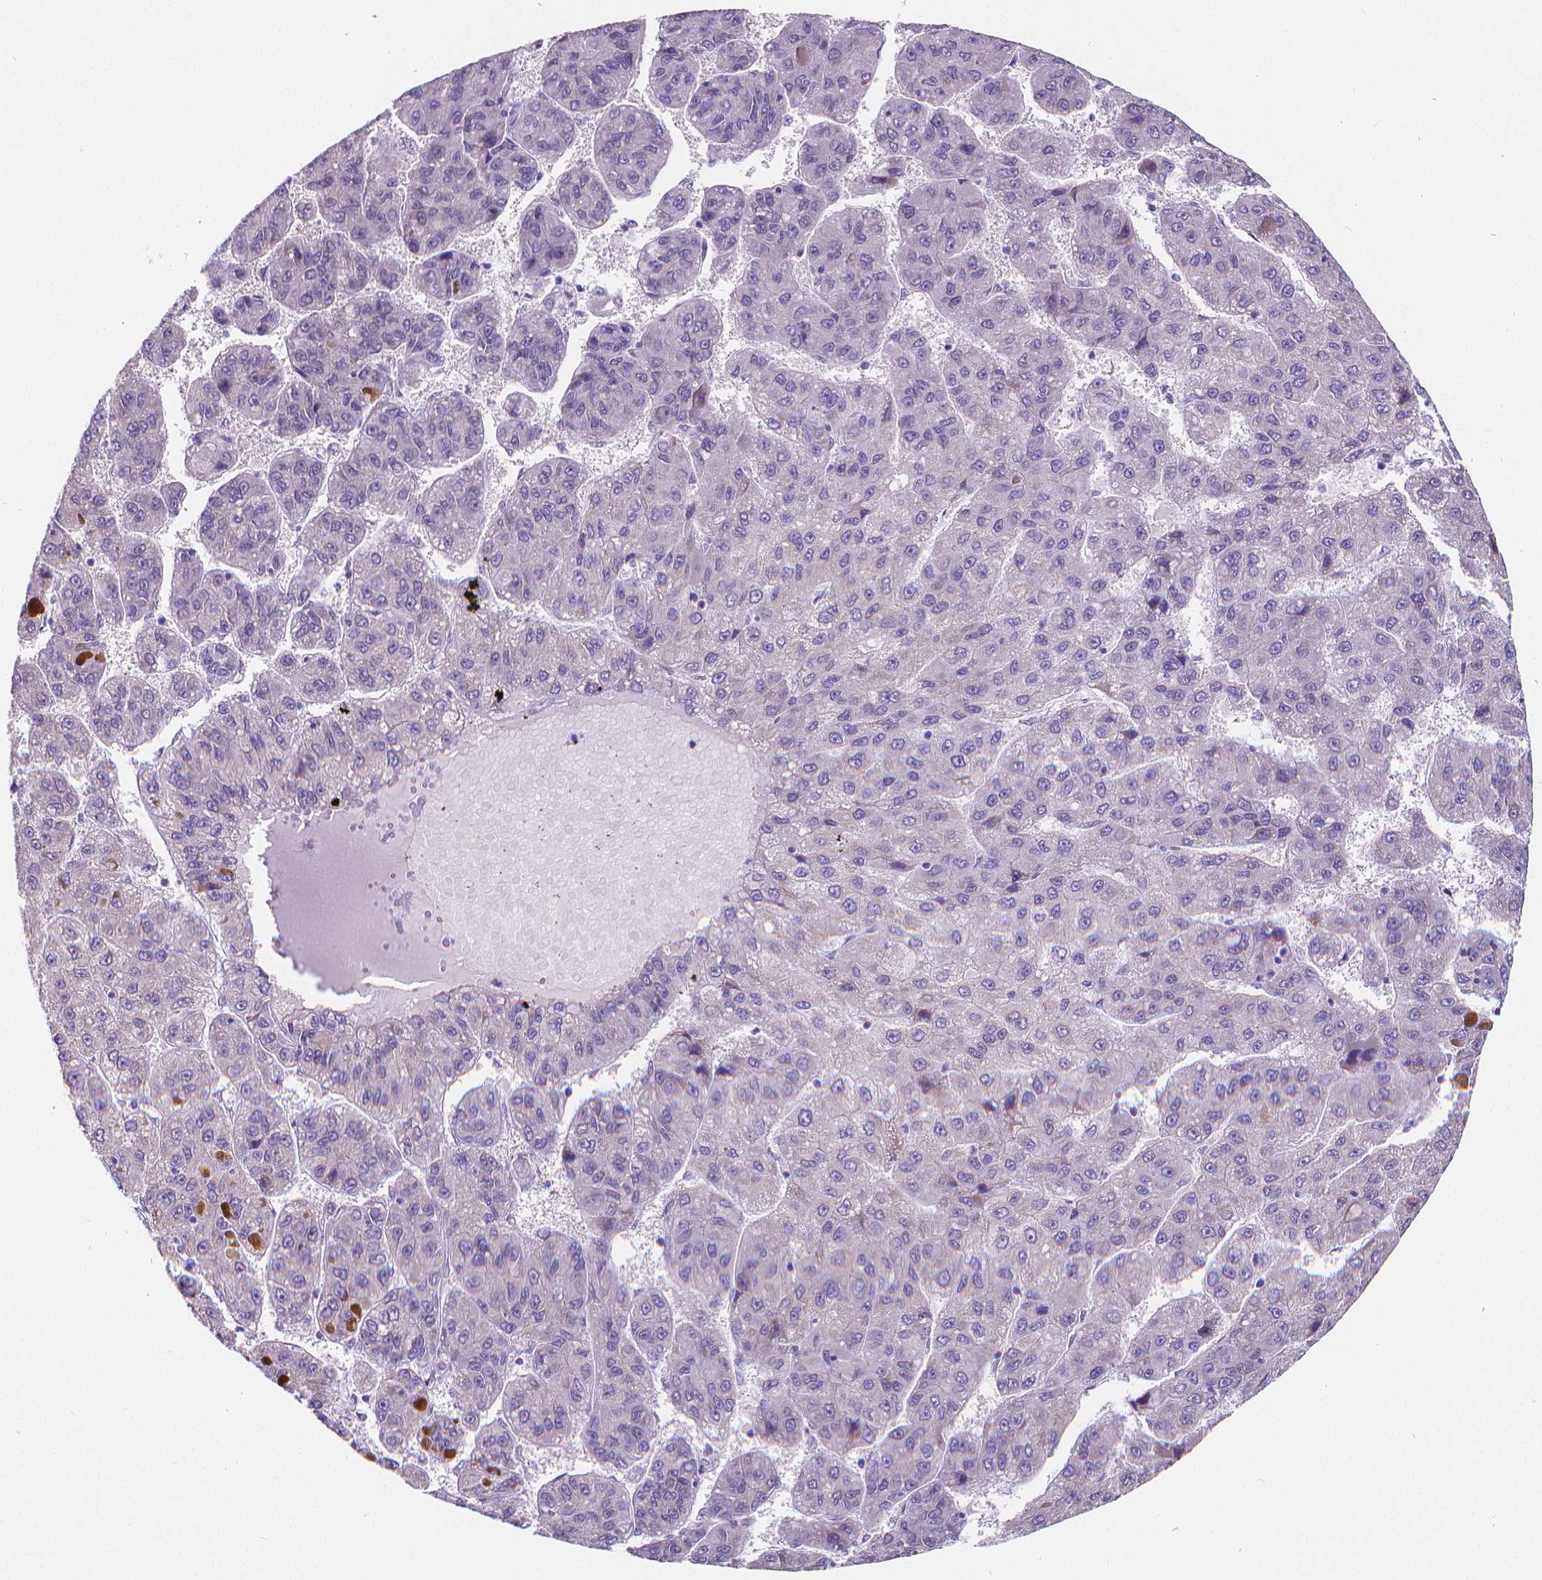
{"staining": {"intensity": "negative", "quantity": "none", "location": "none"}, "tissue": "liver cancer", "cell_type": "Tumor cells", "image_type": "cancer", "snomed": [{"axis": "morphology", "description": "Carcinoma, Hepatocellular, NOS"}, {"axis": "topography", "description": "Liver"}], "caption": "The immunohistochemistry histopathology image has no significant positivity in tumor cells of liver cancer tissue.", "gene": "MEF2C", "patient": {"sex": "female", "age": 82}}